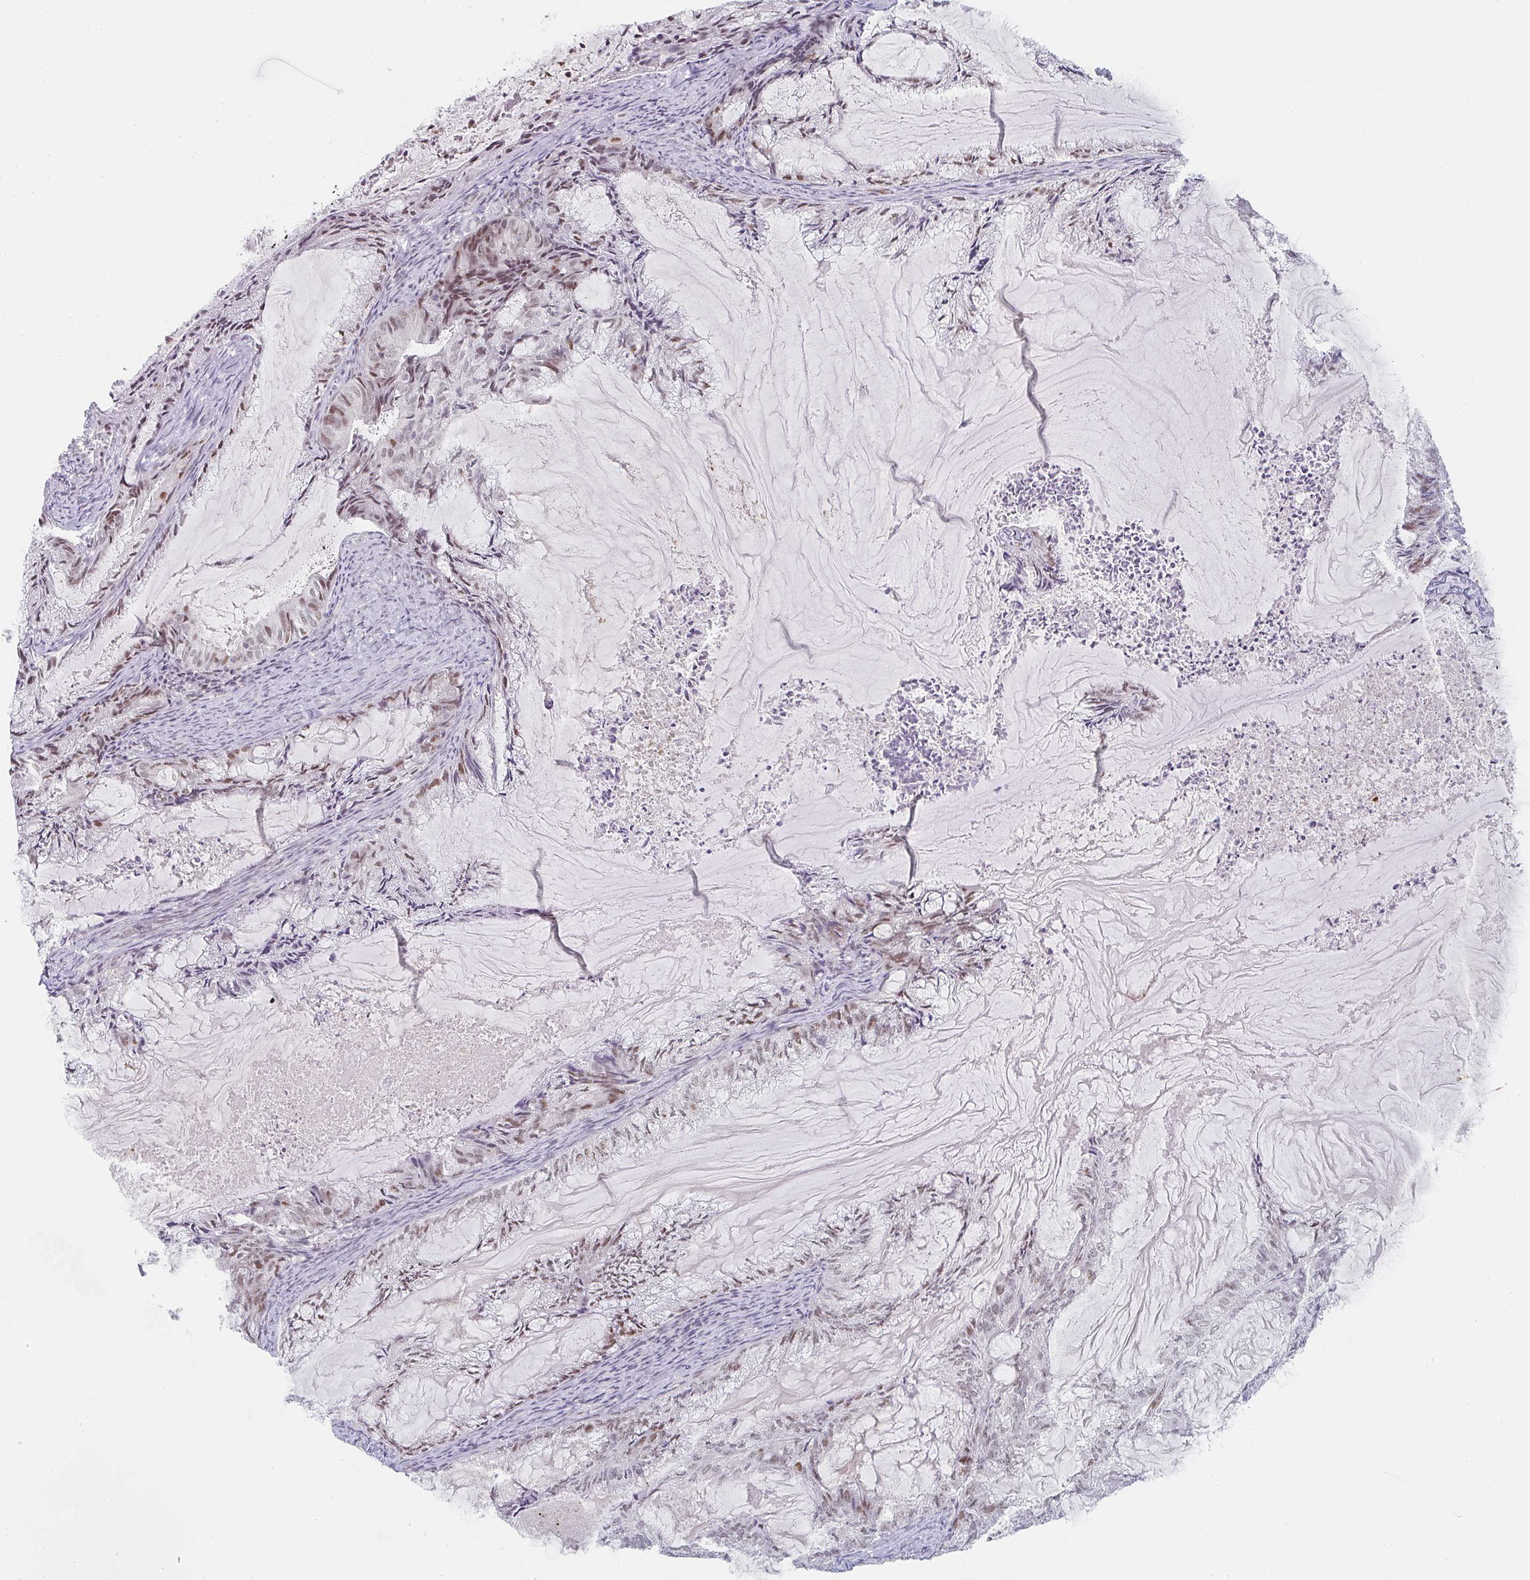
{"staining": {"intensity": "weak", "quantity": "25%-75%", "location": "nuclear"}, "tissue": "endometrial cancer", "cell_type": "Tumor cells", "image_type": "cancer", "snomed": [{"axis": "morphology", "description": "Adenocarcinoma, NOS"}, {"axis": "topography", "description": "Endometrium"}], "caption": "Endometrial cancer stained with IHC shows weak nuclear expression in approximately 25%-75% of tumor cells. (DAB (3,3'-diaminobenzidine) IHC, brown staining for protein, blue staining for nuclei).", "gene": "LIN54", "patient": {"sex": "female", "age": 86}}